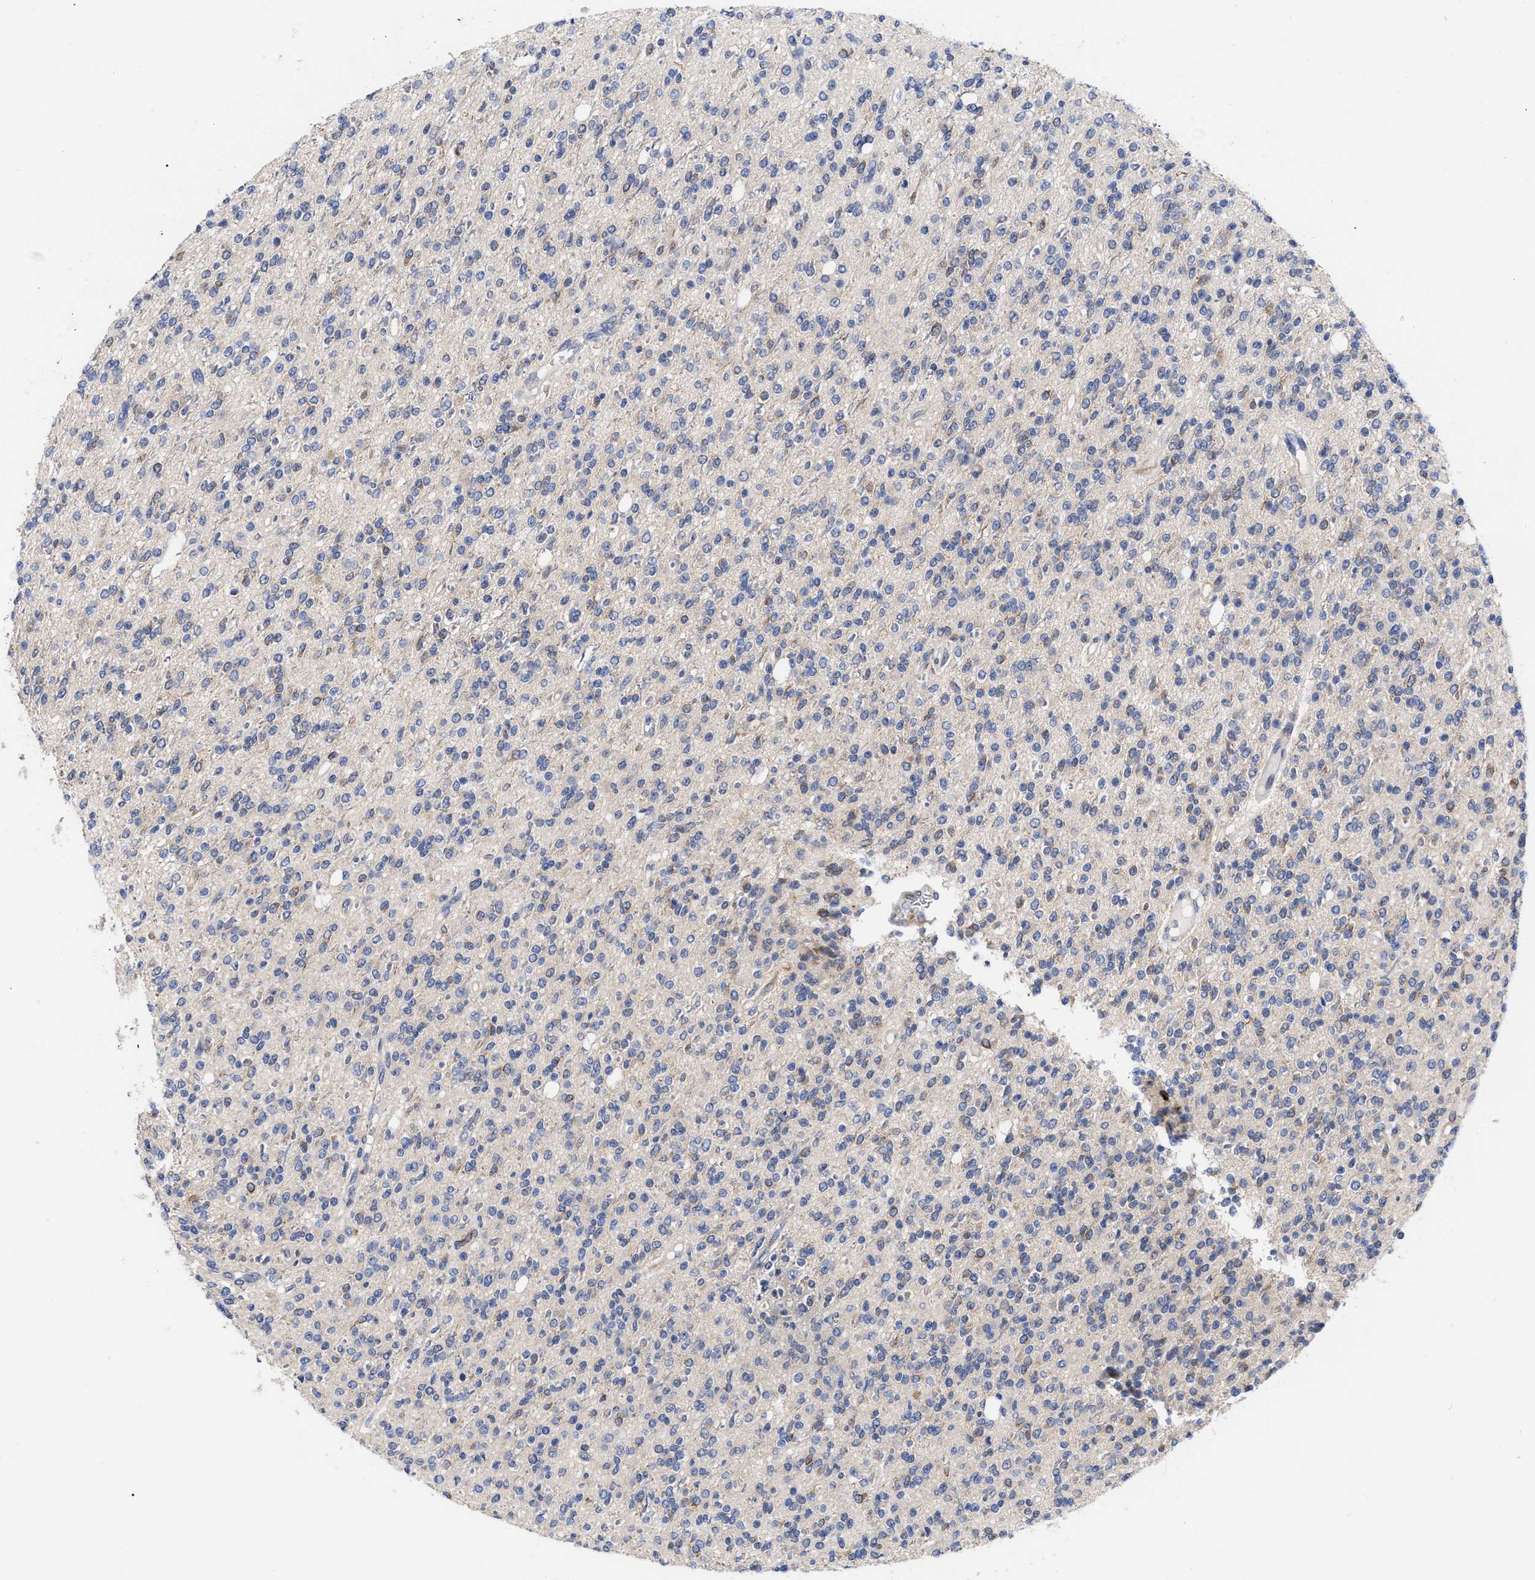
{"staining": {"intensity": "negative", "quantity": "none", "location": "none"}, "tissue": "glioma", "cell_type": "Tumor cells", "image_type": "cancer", "snomed": [{"axis": "morphology", "description": "Glioma, malignant, High grade"}, {"axis": "topography", "description": "Brain"}], "caption": "This is an IHC micrograph of glioma. There is no staining in tumor cells.", "gene": "CCN5", "patient": {"sex": "male", "age": 34}}